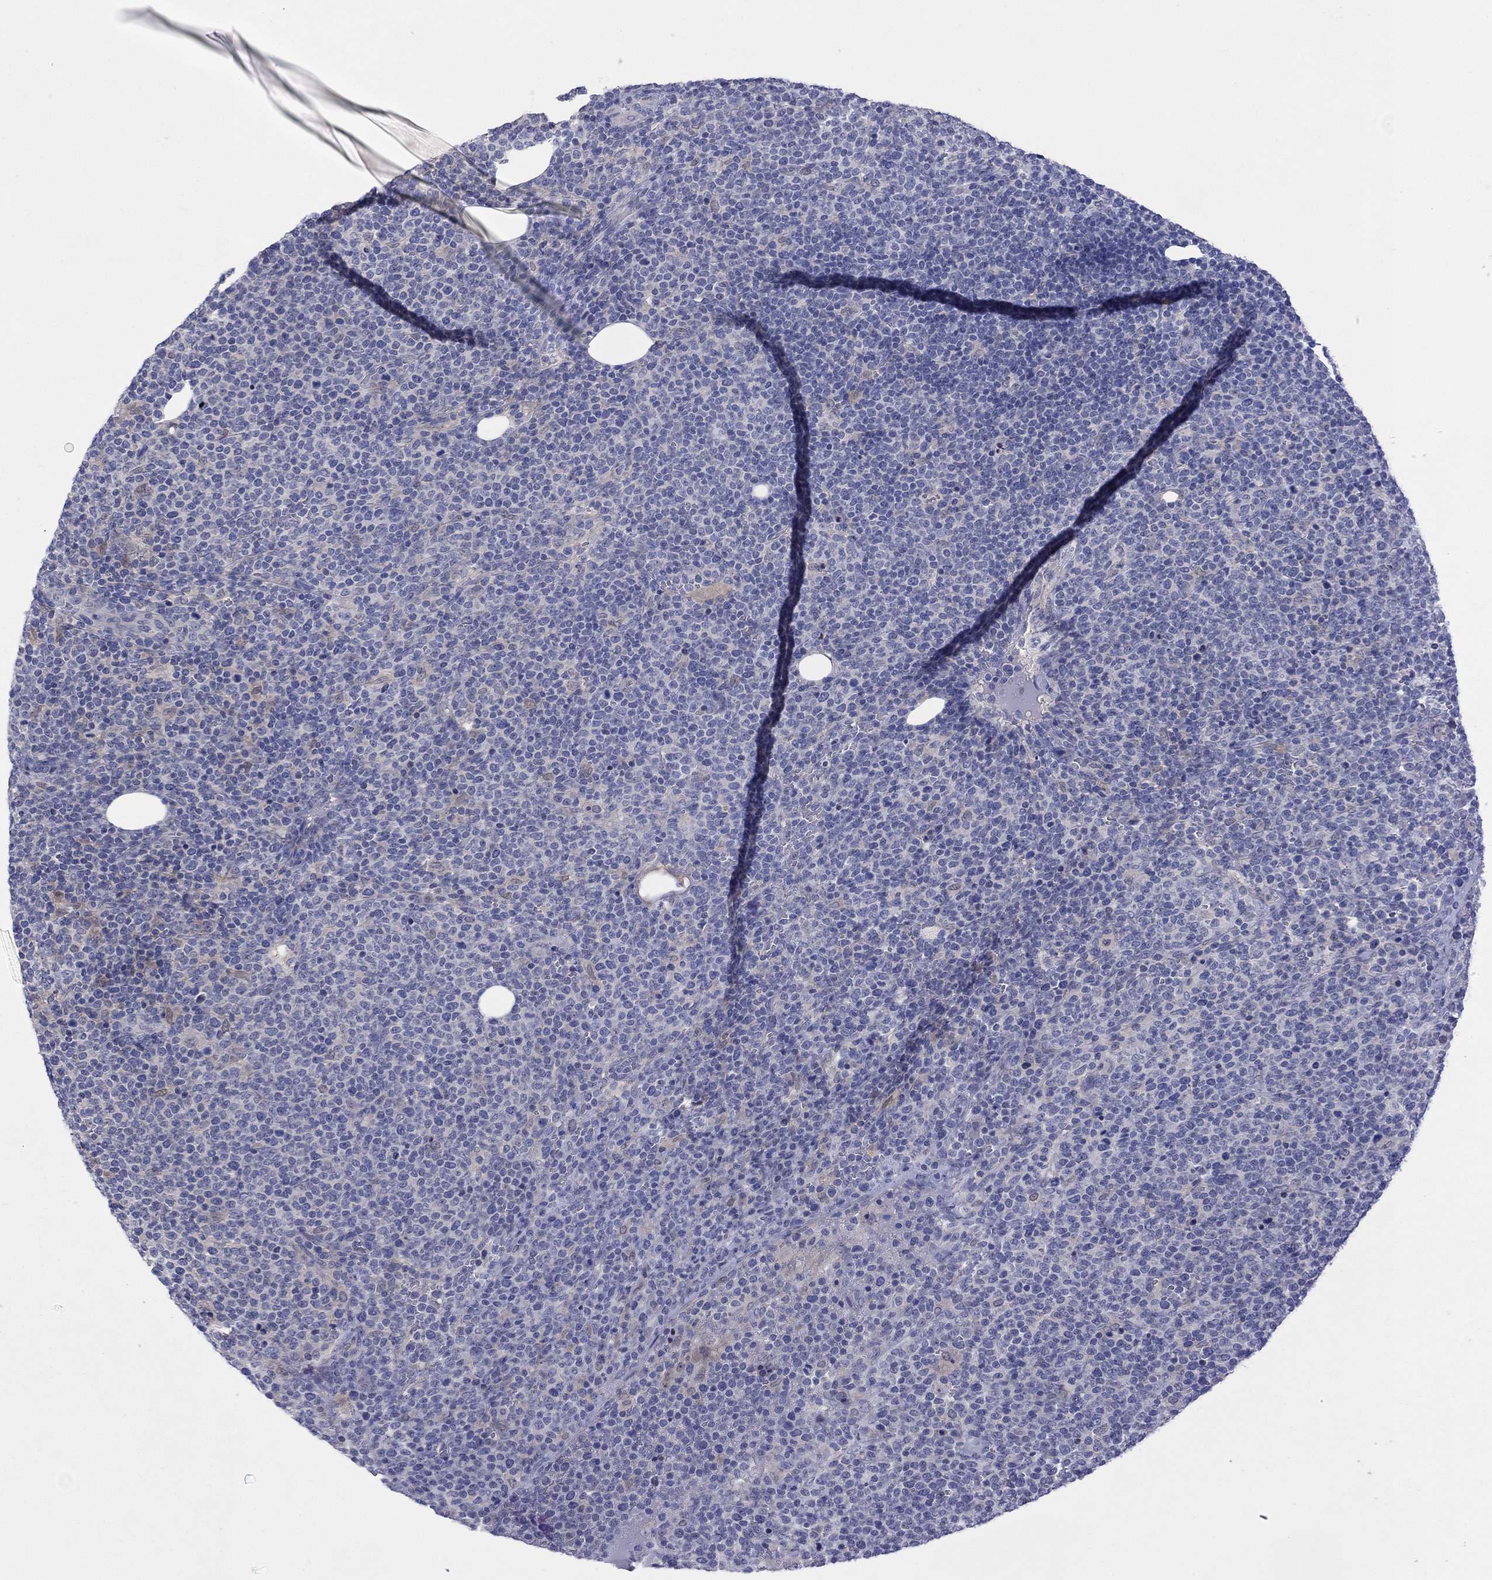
{"staining": {"intensity": "negative", "quantity": "none", "location": "none"}, "tissue": "lymphoma", "cell_type": "Tumor cells", "image_type": "cancer", "snomed": [{"axis": "morphology", "description": "Malignant lymphoma, non-Hodgkin's type, High grade"}, {"axis": "topography", "description": "Lymph node"}], "caption": "An image of high-grade malignant lymphoma, non-Hodgkin's type stained for a protein displays no brown staining in tumor cells.", "gene": "CYP2B6", "patient": {"sex": "male", "age": 61}}